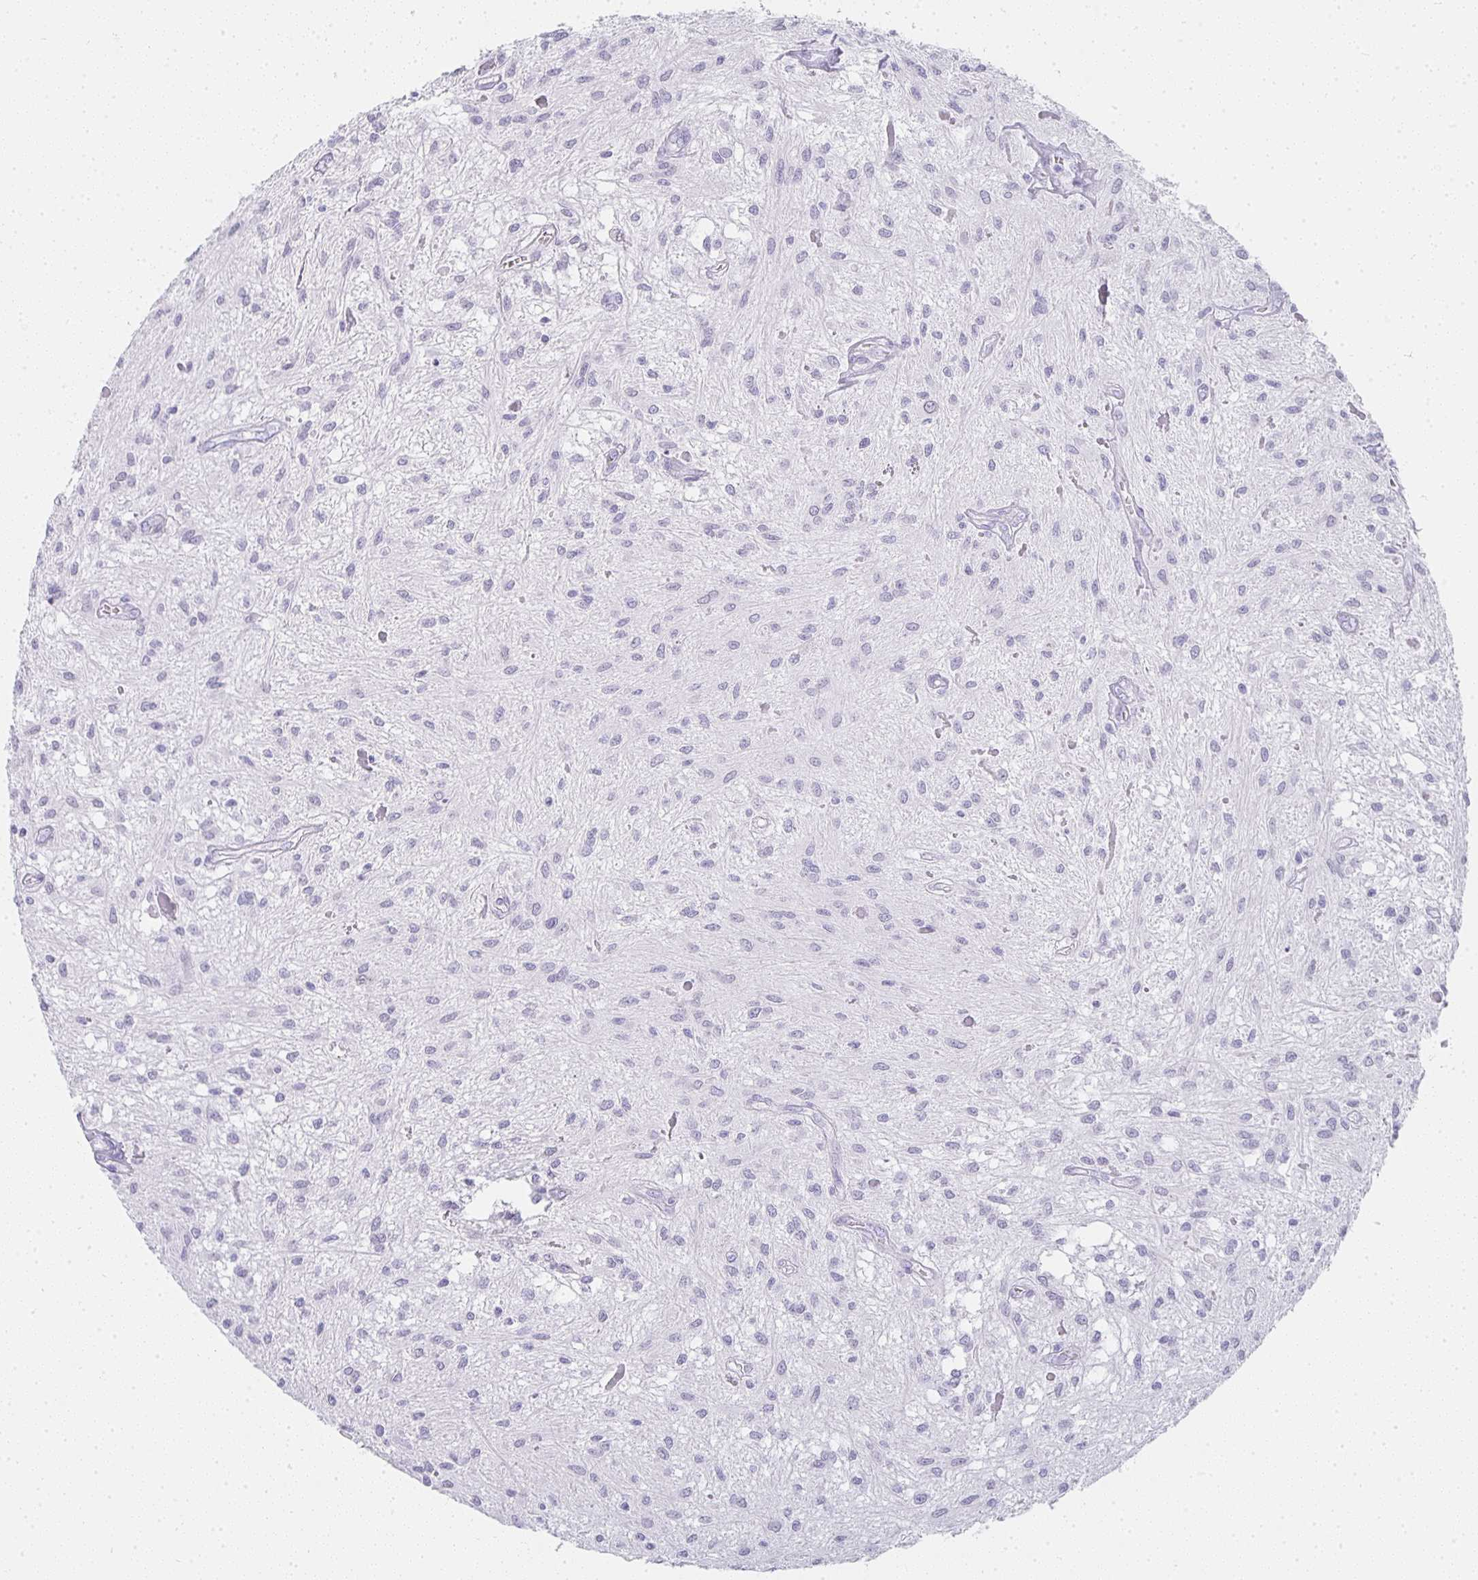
{"staining": {"intensity": "negative", "quantity": "none", "location": "none"}, "tissue": "glioma", "cell_type": "Tumor cells", "image_type": "cancer", "snomed": [{"axis": "morphology", "description": "Glioma, malignant, Low grade"}, {"axis": "topography", "description": "Cerebellum"}], "caption": "Human malignant low-grade glioma stained for a protein using IHC demonstrates no positivity in tumor cells.", "gene": "TPSD1", "patient": {"sex": "female", "age": 14}}